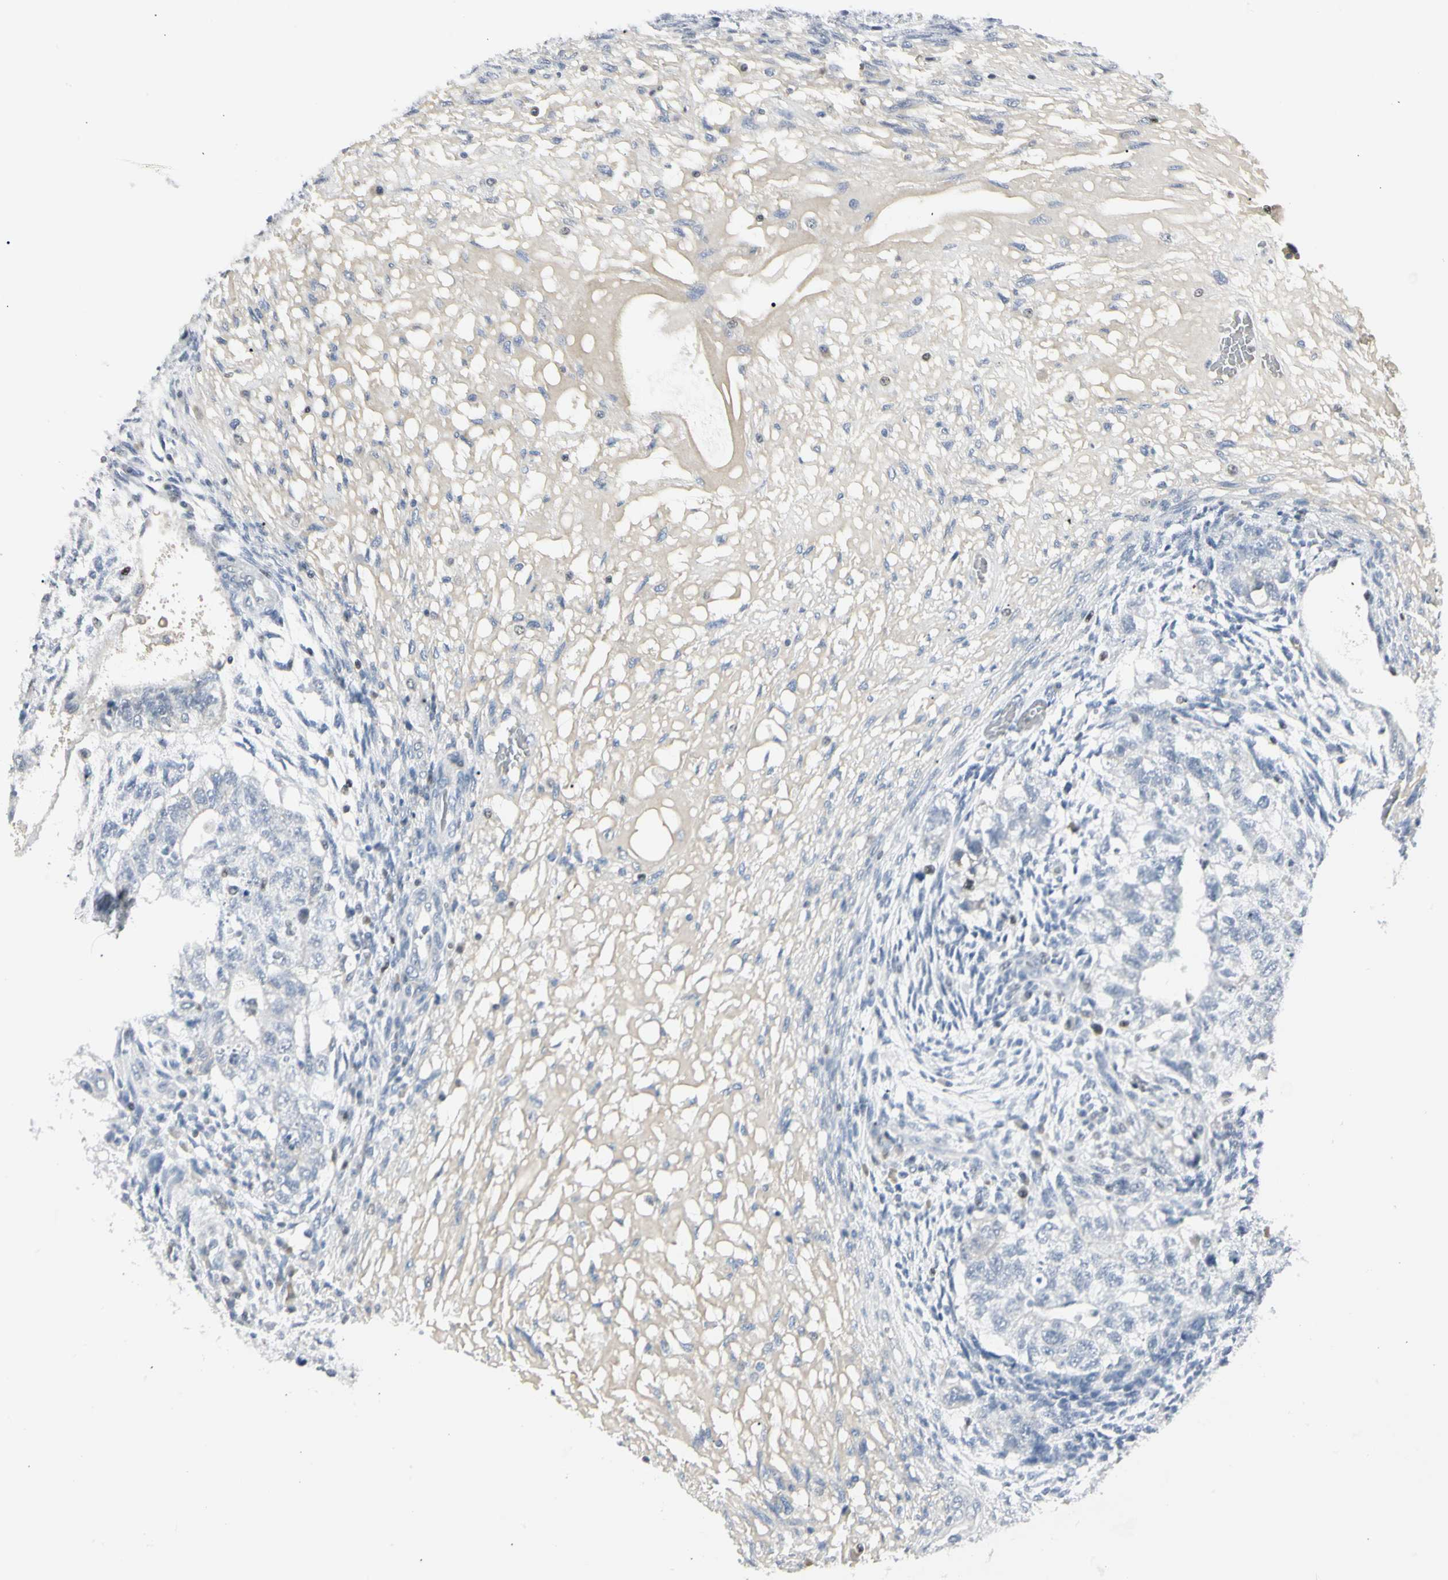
{"staining": {"intensity": "negative", "quantity": "none", "location": "none"}, "tissue": "testis cancer", "cell_type": "Tumor cells", "image_type": "cancer", "snomed": [{"axis": "morphology", "description": "Normal tissue, NOS"}, {"axis": "morphology", "description": "Carcinoma, Embryonal, NOS"}, {"axis": "topography", "description": "Testis"}], "caption": "Image shows no protein expression in tumor cells of testis cancer tissue. Nuclei are stained in blue.", "gene": "ZBTB7B", "patient": {"sex": "male", "age": 36}}